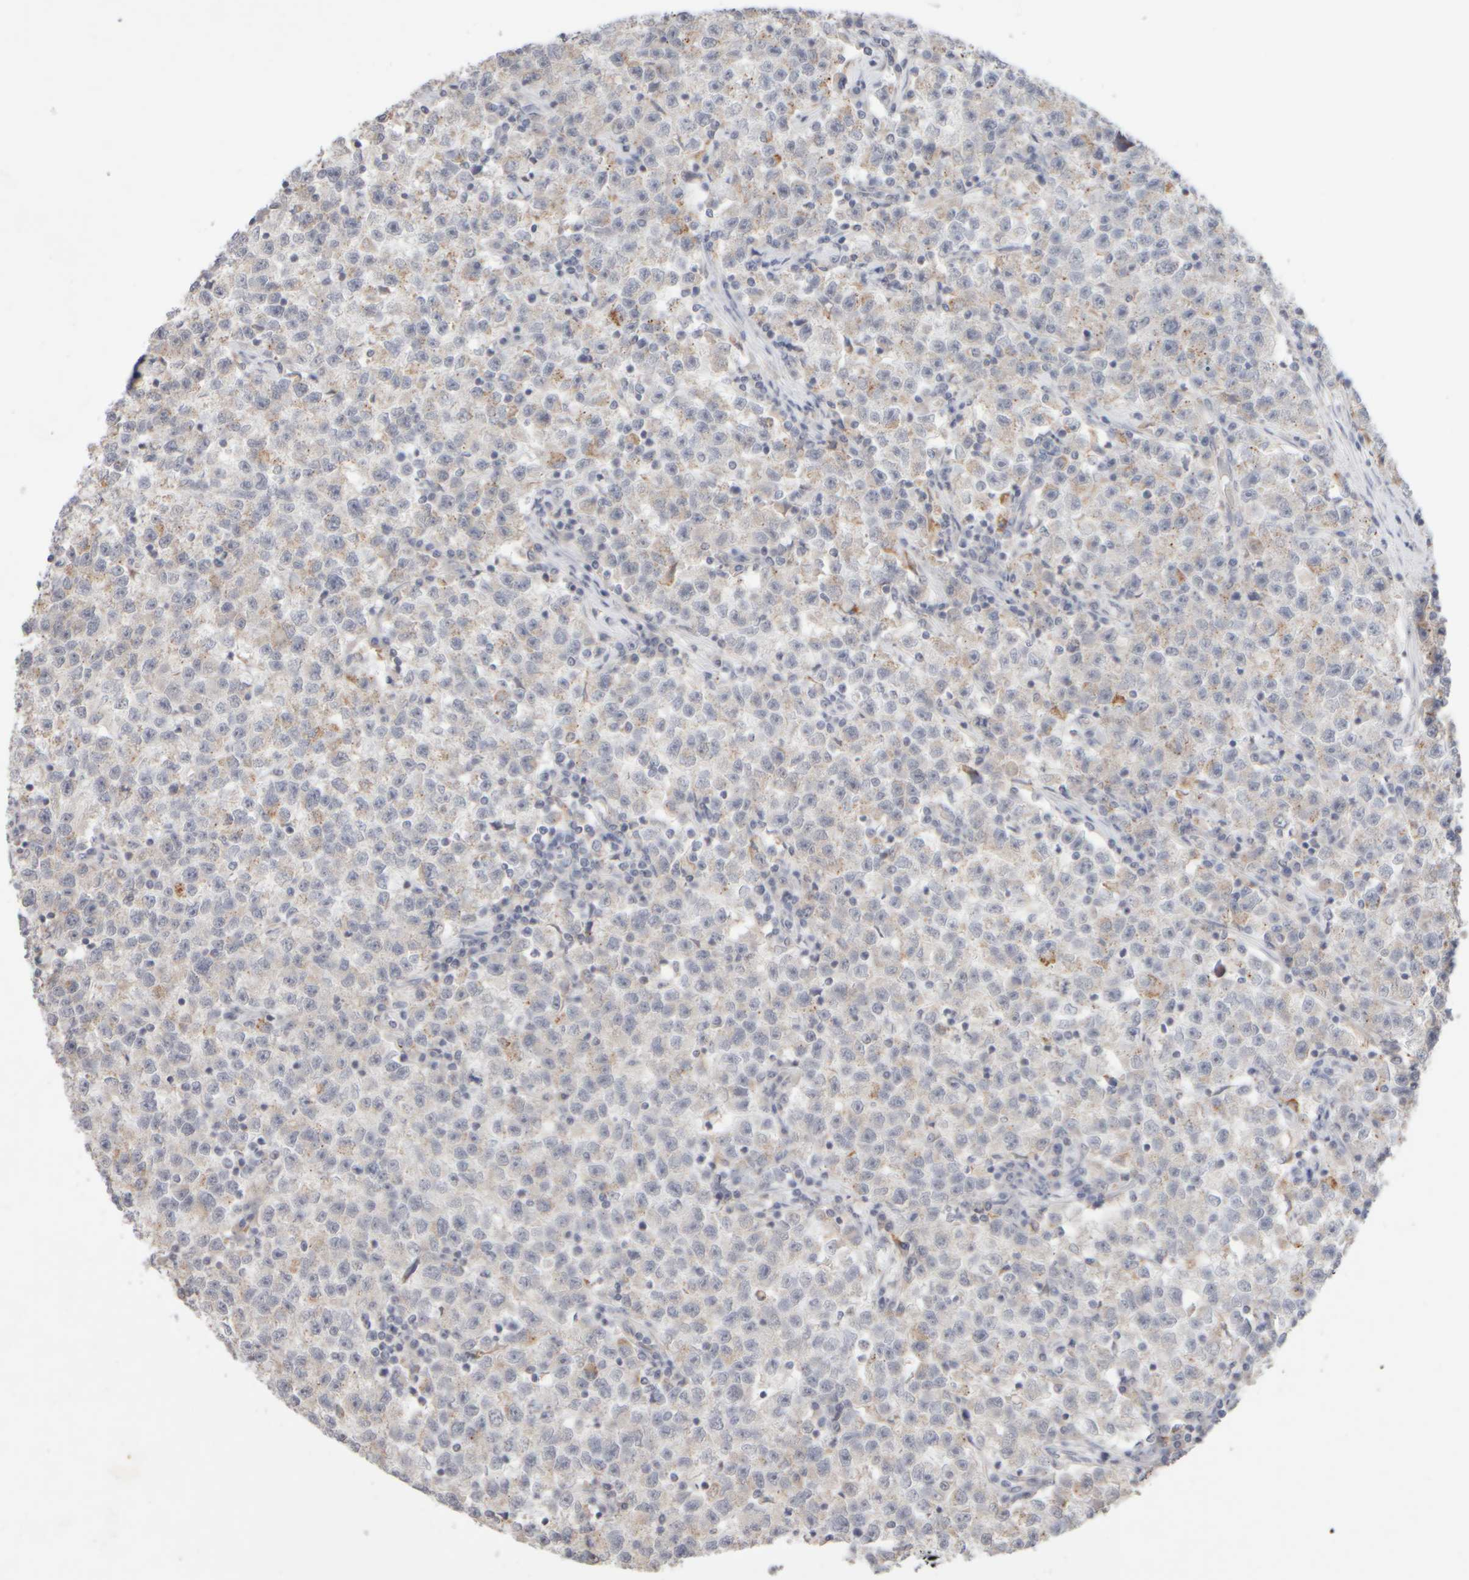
{"staining": {"intensity": "weak", "quantity": "<25%", "location": "cytoplasmic/membranous"}, "tissue": "testis cancer", "cell_type": "Tumor cells", "image_type": "cancer", "snomed": [{"axis": "morphology", "description": "Seminoma, NOS"}, {"axis": "topography", "description": "Testis"}], "caption": "Immunohistochemical staining of human testis cancer exhibits no significant staining in tumor cells.", "gene": "ZNF112", "patient": {"sex": "male", "age": 22}}